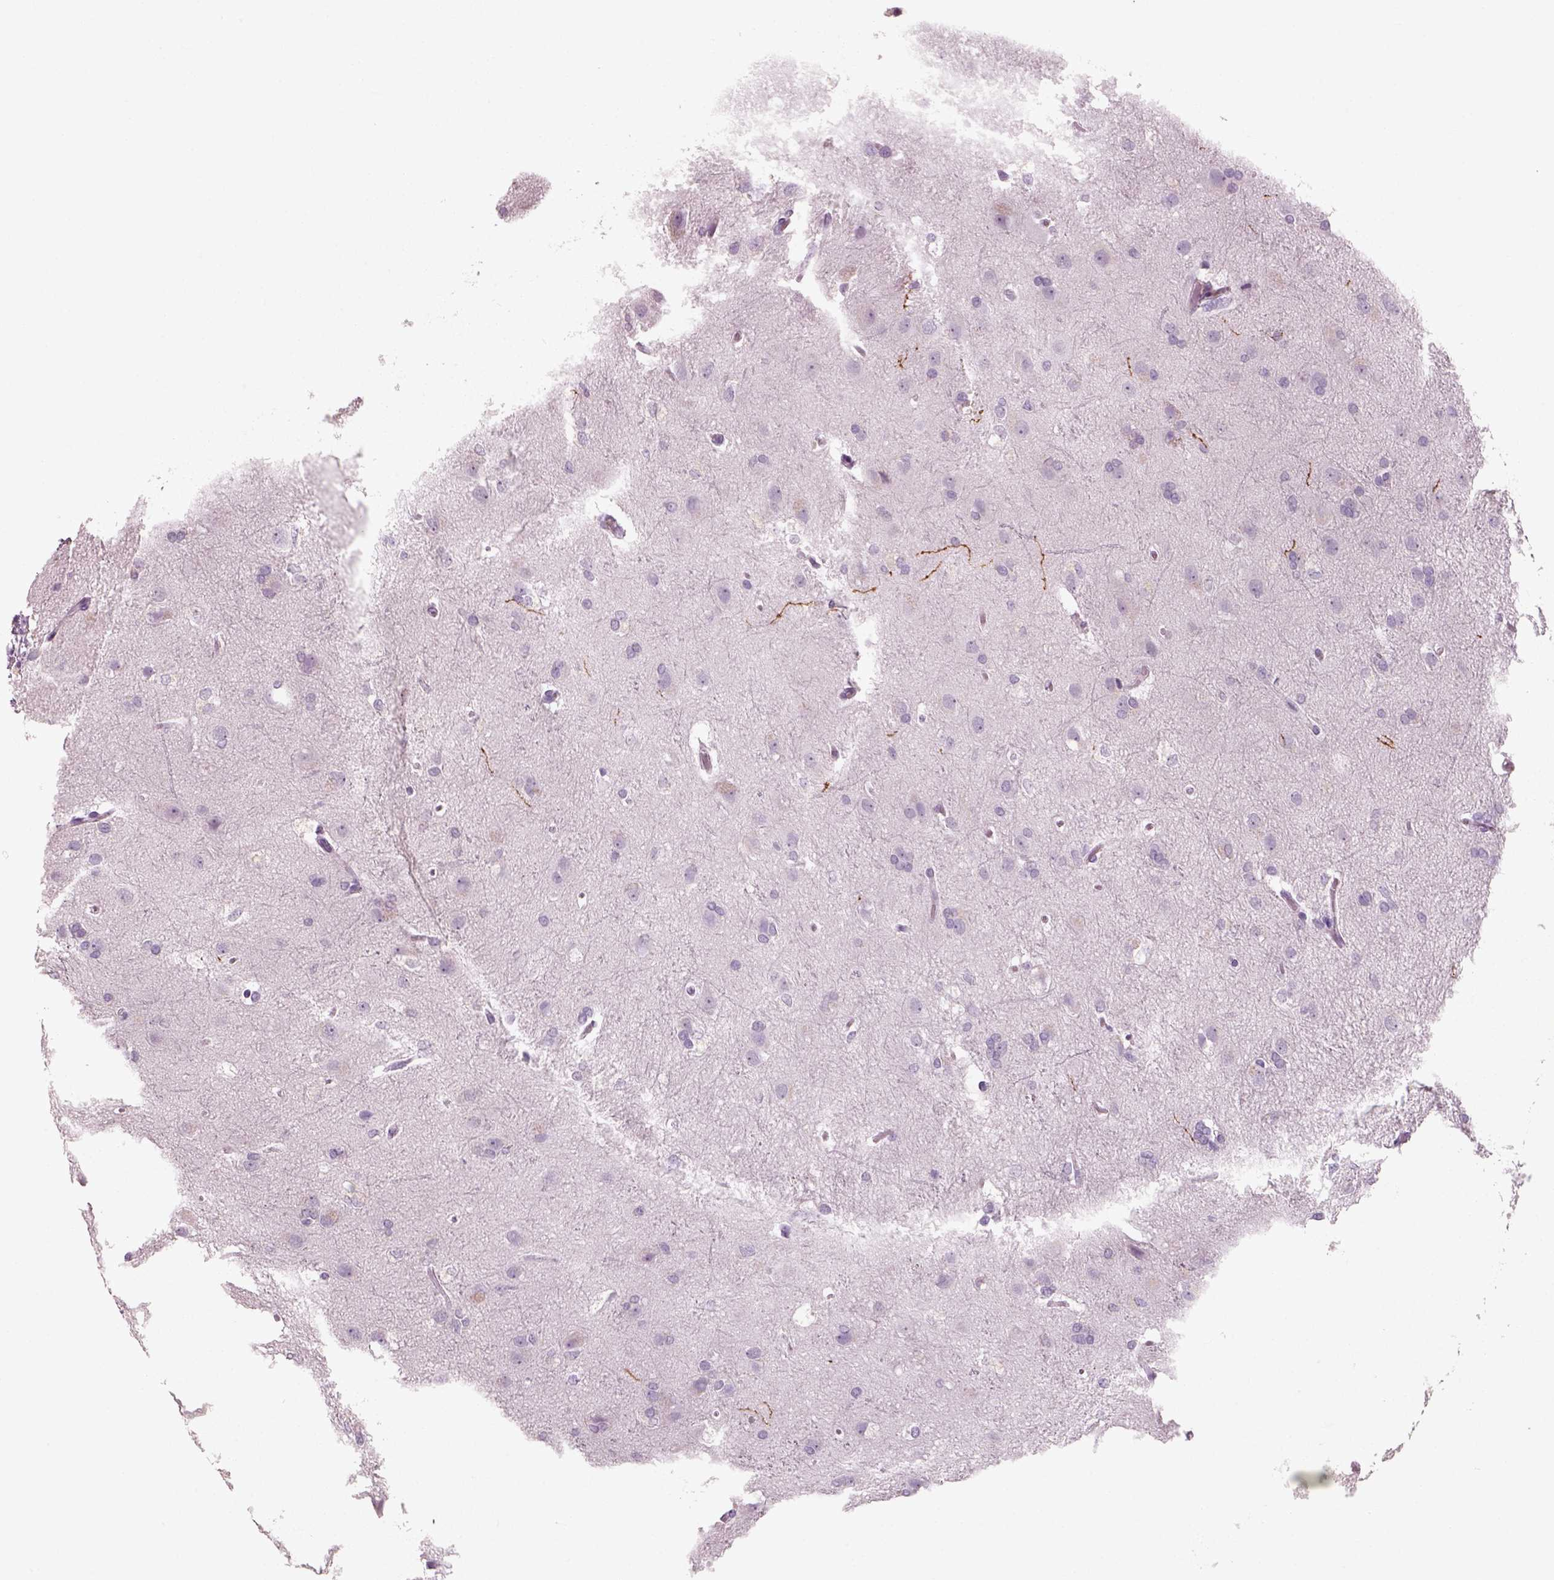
{"staining": {"intensity": "negative", "quantity": "none", "location": "none"}, "tissue": "glioma", "cell_type": "Tumor cells", "image_type": "cancer", "snomed": [{"axis": "morphology", "description": "Glioma, malignant, High grade"}, {"axis": "topography", "description": "Brain"}], "caption": "Immunohistochemical staining of human glioma exhibits no significant expression in tumor cells. Nuclei are stained in blue.", "gene": "SLC6A2", "patient": {"sex": "male", "age": 68}}